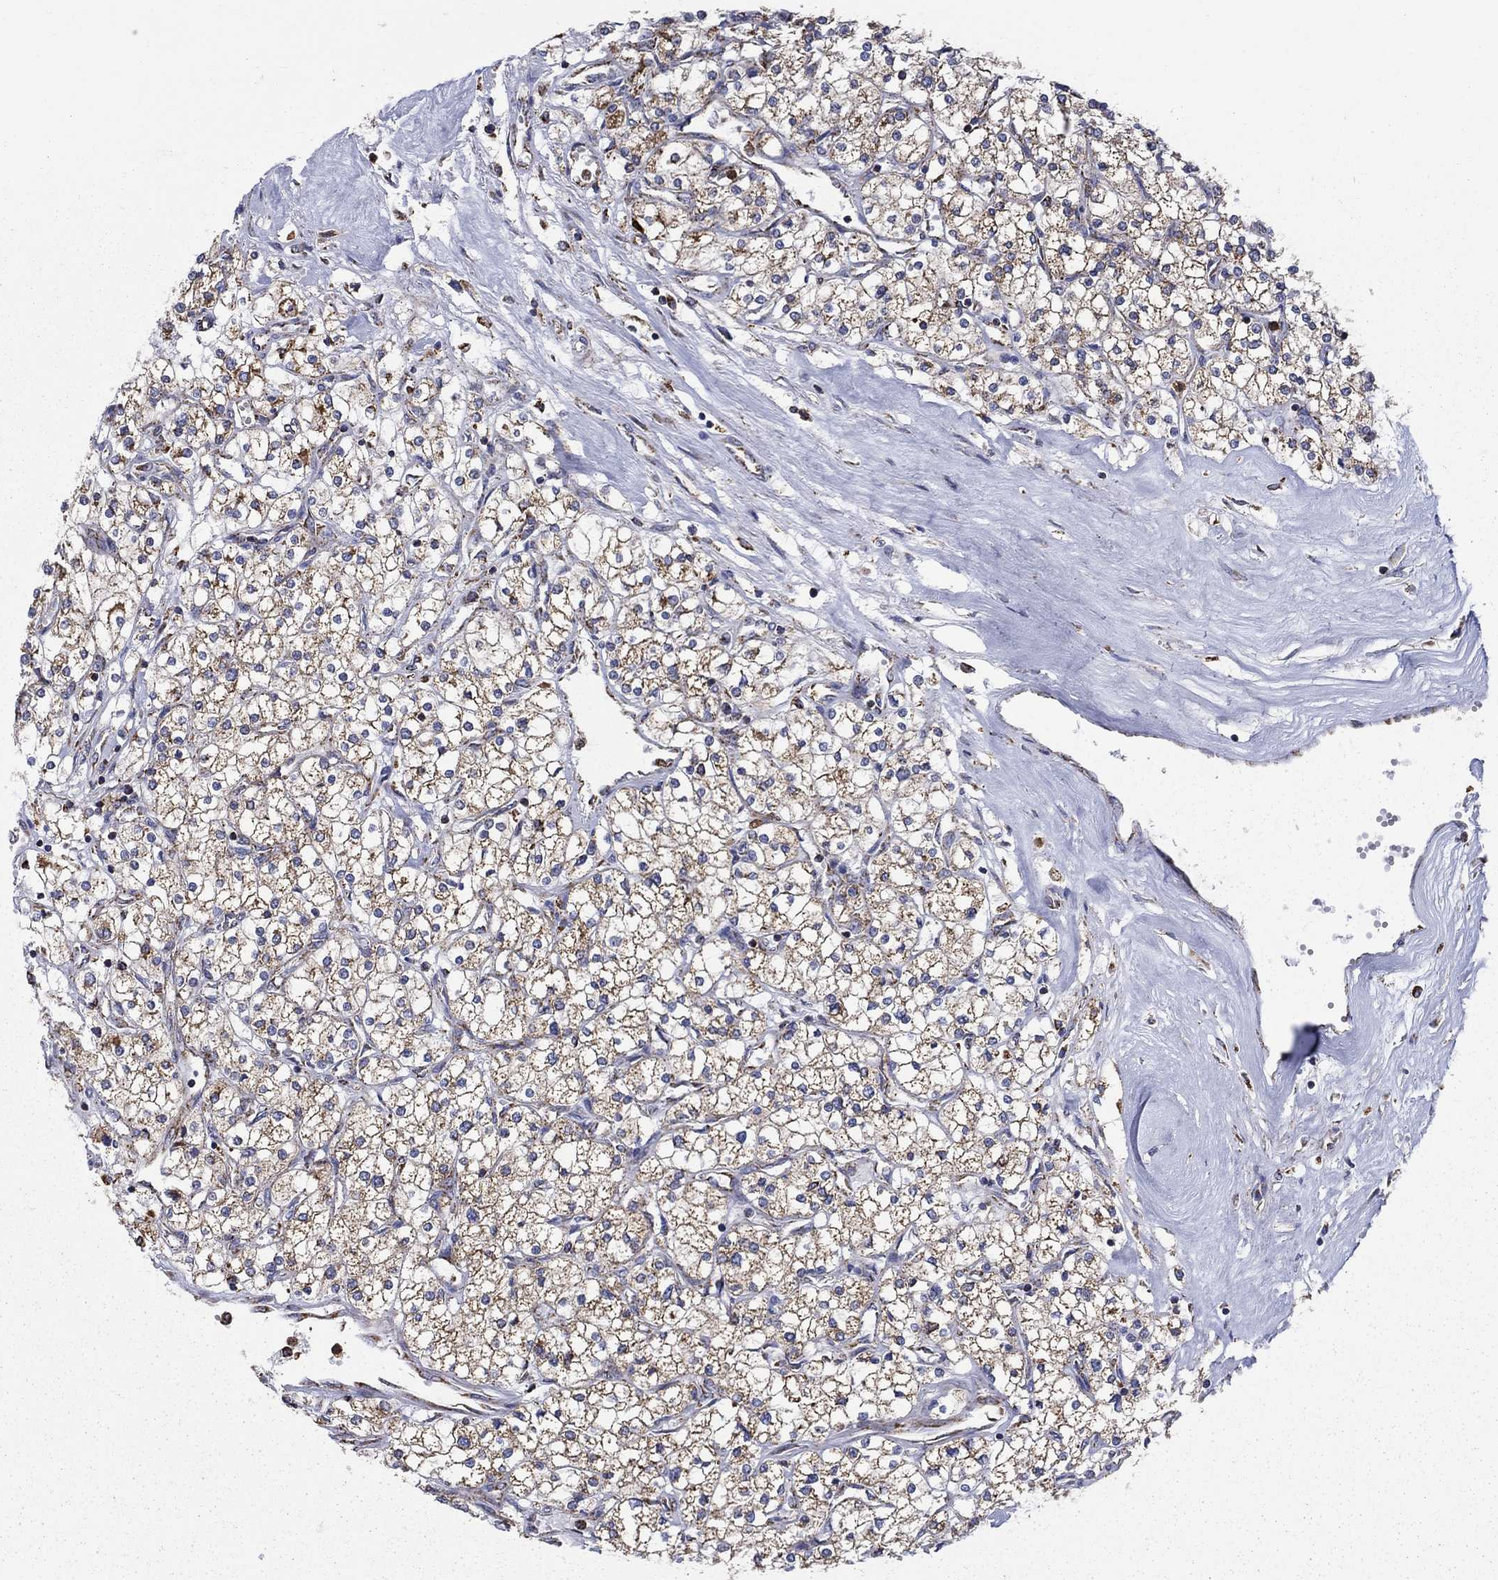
{"staining": {"intensity": "moderate", "quantity": ">75%", "location": "cytoplasmic/membranous"}, "tissue": "renal cancer", "cell_type": "Tumor cells", "image_type": "cancer", "snomed": [{"axis": "morphology", "description": "Adenocarcinoma, NOS"}, {"axis": "topography", "description": "Kidney"}], "caption": "High-magnification brightfield microscopy of renal adenocarcinoma stained with DAB (brown) and counterstained with hematoxylin (blue). tumor cells exhibit moderate cytoplasmic/membranous expression is seen in about>75% of cells.", "gene": "PRDX4", "patient": {"sex": "male", "age": 80}}